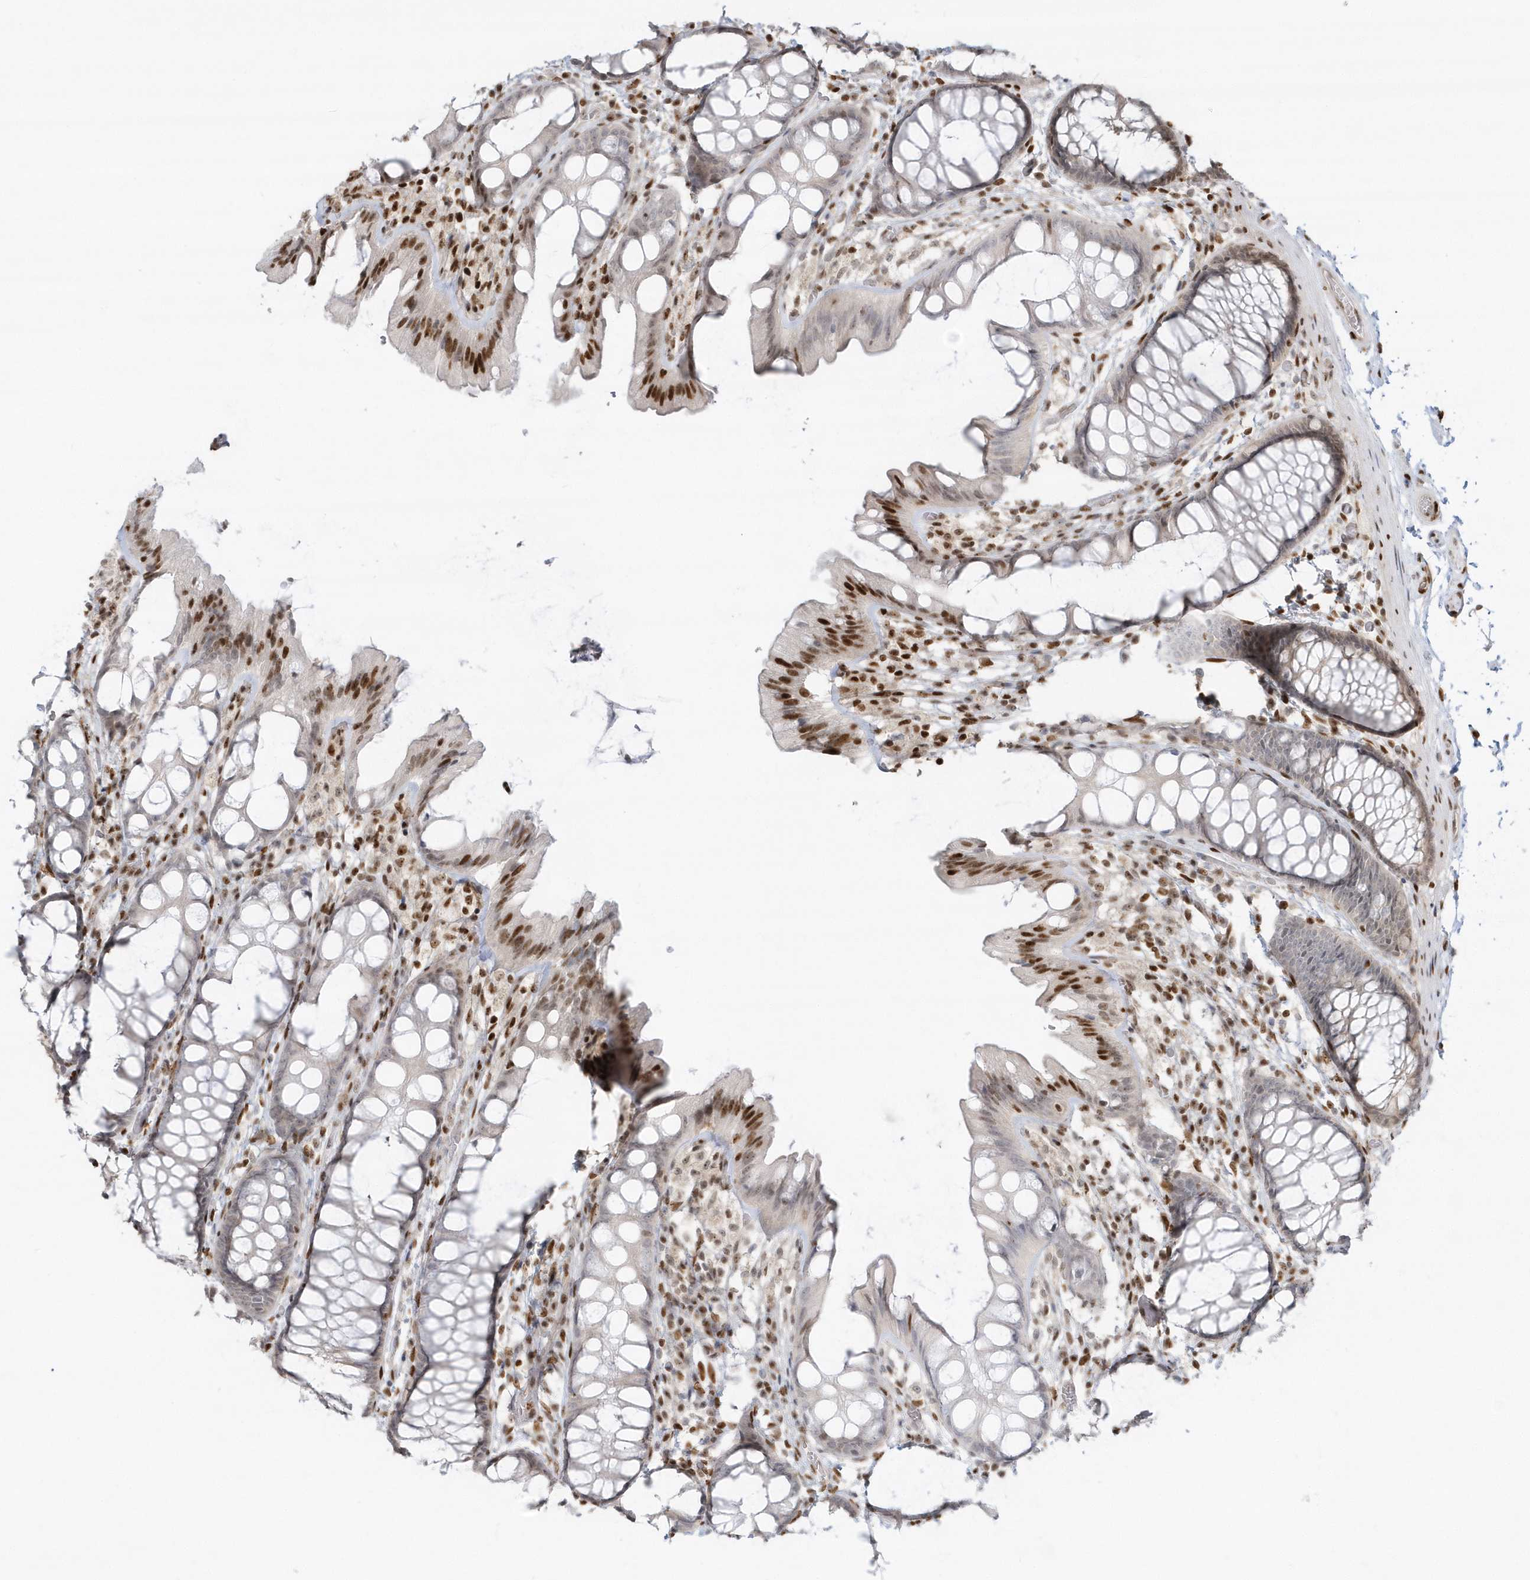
{"staining": {"intensity": "strong", "quantity": ">75%", "location": "nuclear"}, "tissue": "colon", "cell_type": "Endothelial cells", "image_type": "normal", "snomed": [{"axis": "morphology", "description": "Normal tissue, NOS"}, {"axis": "topography", "description": "Colon"}], "caption": "Endothelial cells show high levels of strong nuclear positivity in about >75% of cells in unremarkable human colon.", "gene": "SUMO2", "patient": {"sex": "male", "age": 47}}